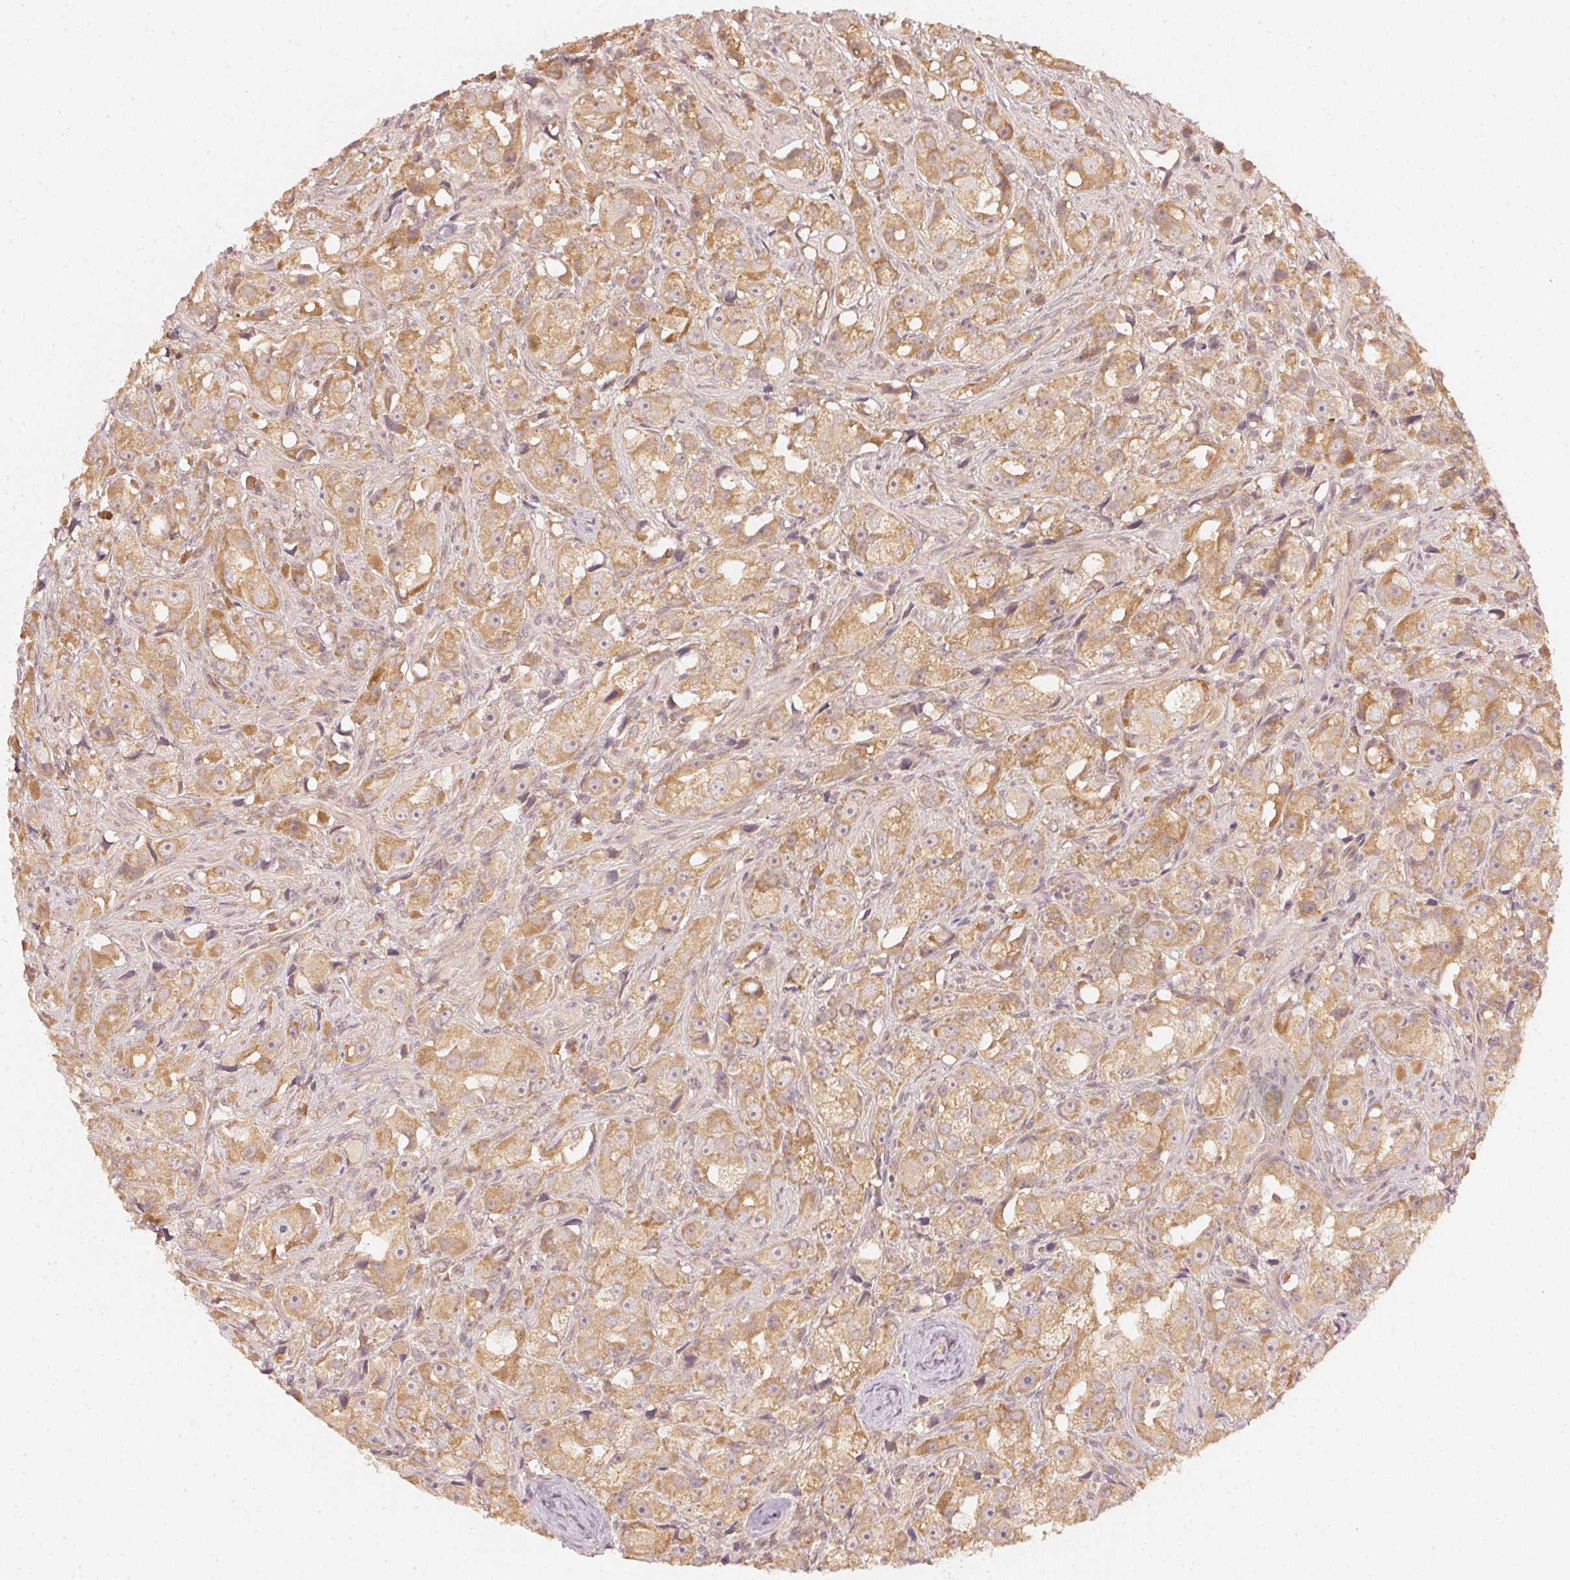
{"staining": {"intensity": "moderate", "quantity": ">75%", "location": "cytoplasmic/membranous"}, "tissue": "prostate cancer", "cell_type": "Tumor cells", "image_type": "cancer", "snomed": [{"axis": "morphology", "description": "Adenocarcinoma, High grade"}, {"axis": "topography", "description": "Prostate"}], "caption": "Adenocarcinoma (high-grade) (prostate) stained for a protein displays moderate cytoplasmic/membranous positivity in tumor cells.", "gene": "WDR54", "patient": {"sex": "male", "age": 75}}